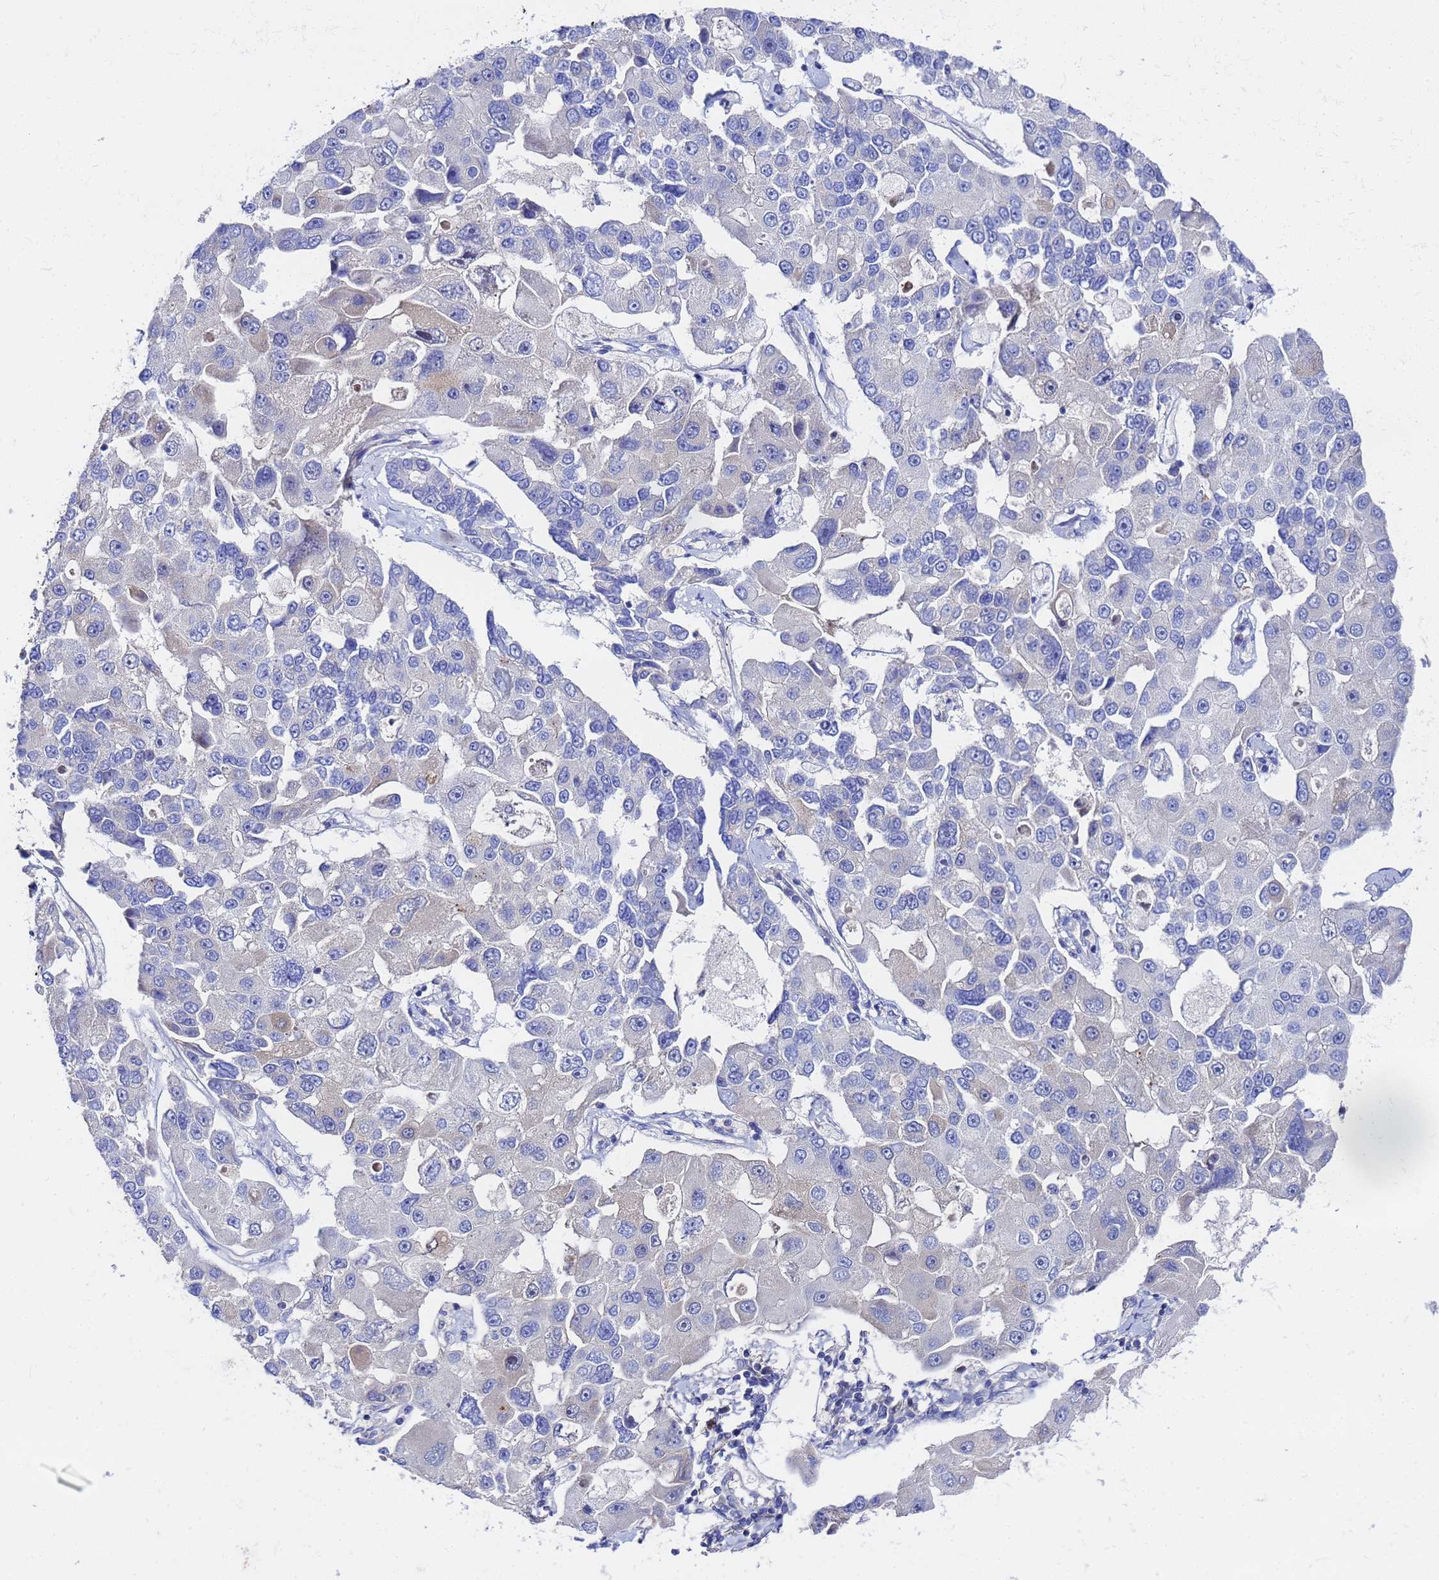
{"staining": {"intensity": "negative", "quantity": "none", "location": "none"}, "tissue": "lung cancer", "cell_type": "Tumor cells", "image_type": "cancer", "snomed": [{"axis": "morphology", "description": "Adenocarcinoma, NOS"}, {"axis": "topography", "description": "Lung"}], "caption": "A high-resolution histopathology image shows immunohistochemistry staining of adenocarcinoma (lung), which exhibits no significant staining in tumor cells.", "gene": "FAHD2A", "patient": {"sex": "female", "age": 54}}